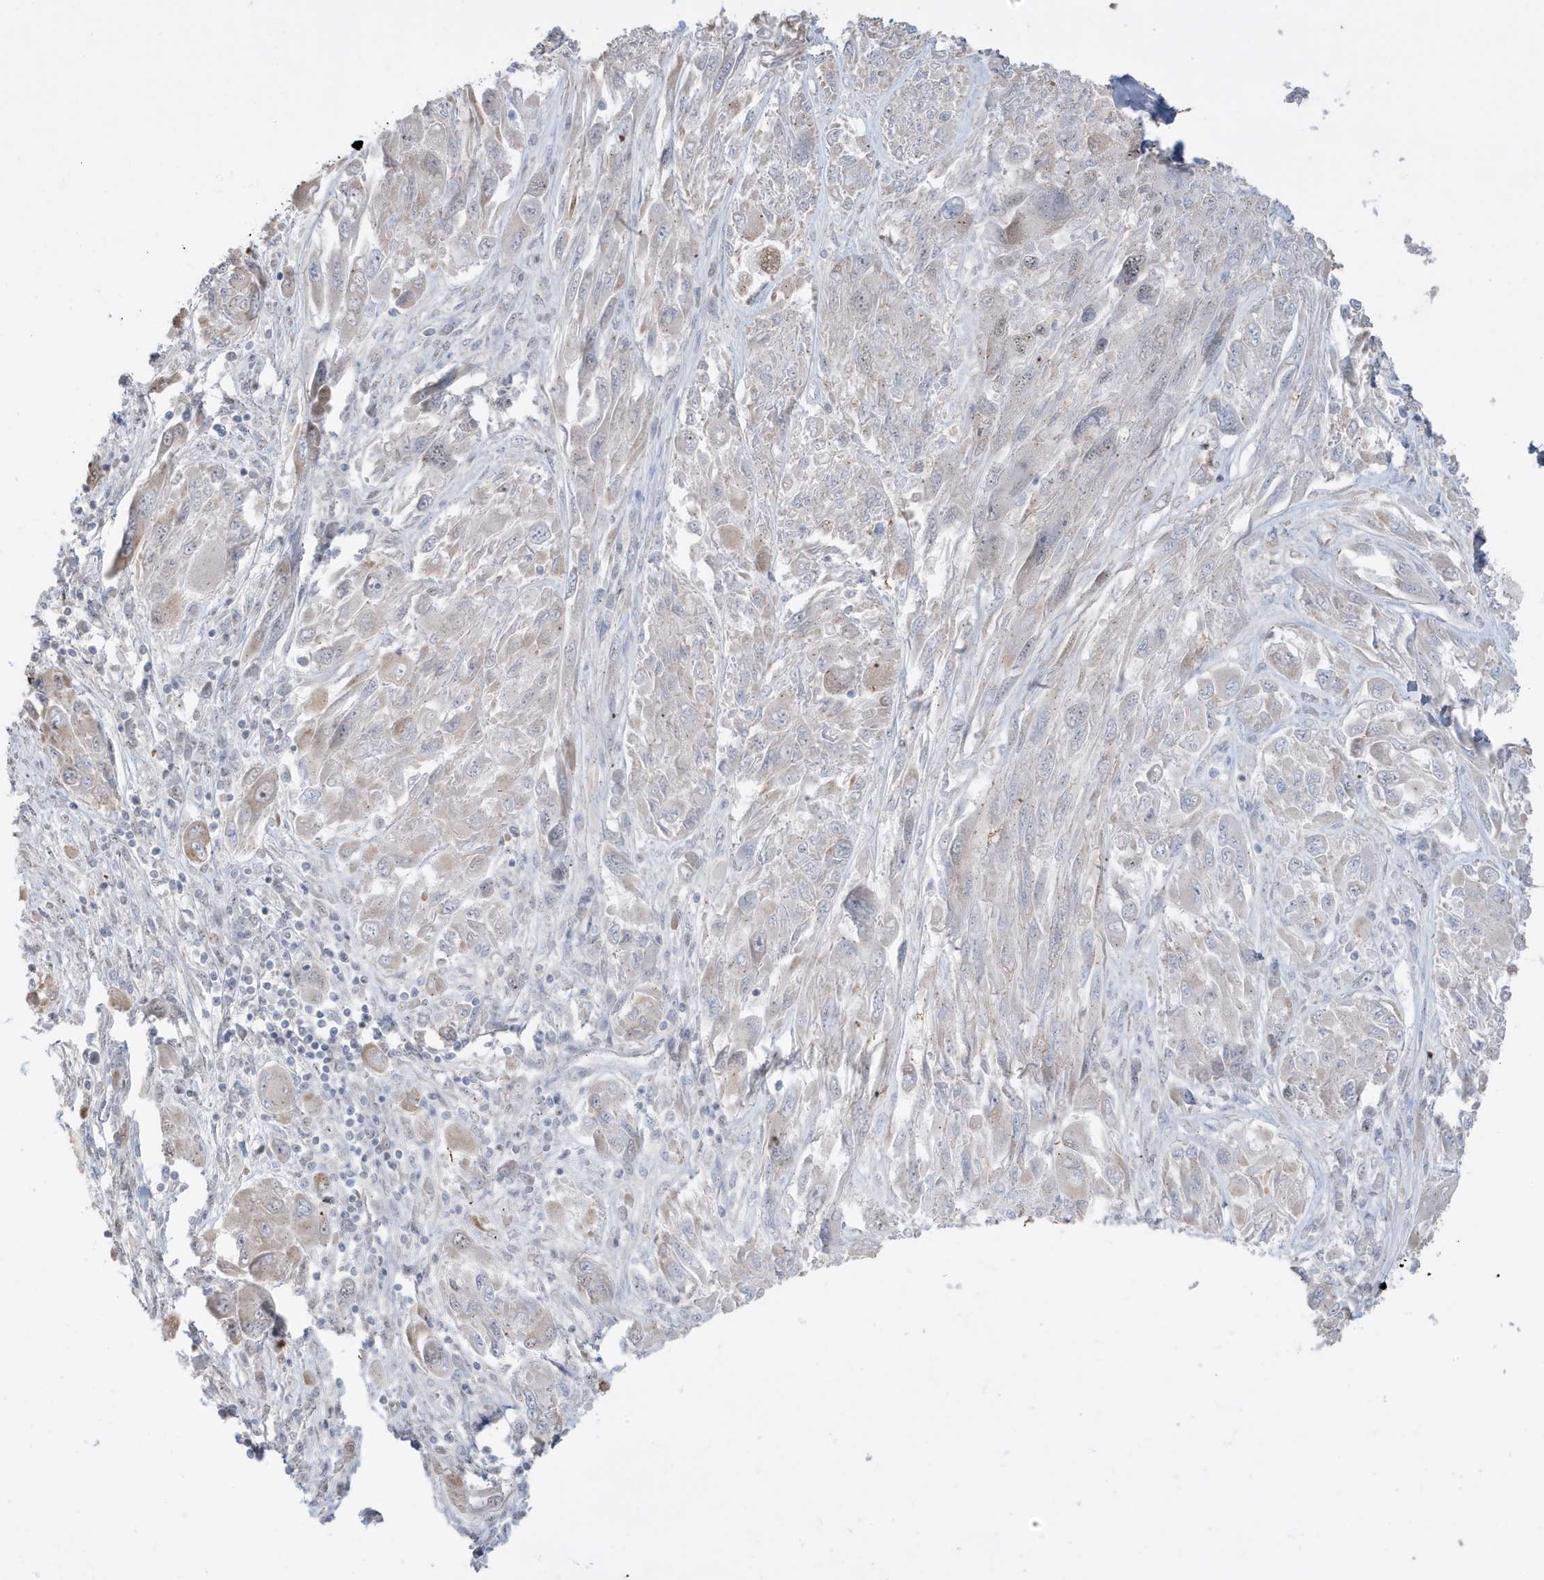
{"staining": {"intensity": "negative", "quantity": "none", "location": "none"}, "tissue": "melanoma", "cell_type": "Tumor cells", "image_type": "cancer", "snomed": [{"axis": "morphology", "description": "Malignant melanoma, NOS"}, {"axis": "topography", "description": "Skin"}], "caption": "Tumor cells show no significant protein staining in melanoma.", "gene": "FNDC1", "patient": {"sex": "female", "age": 91}}